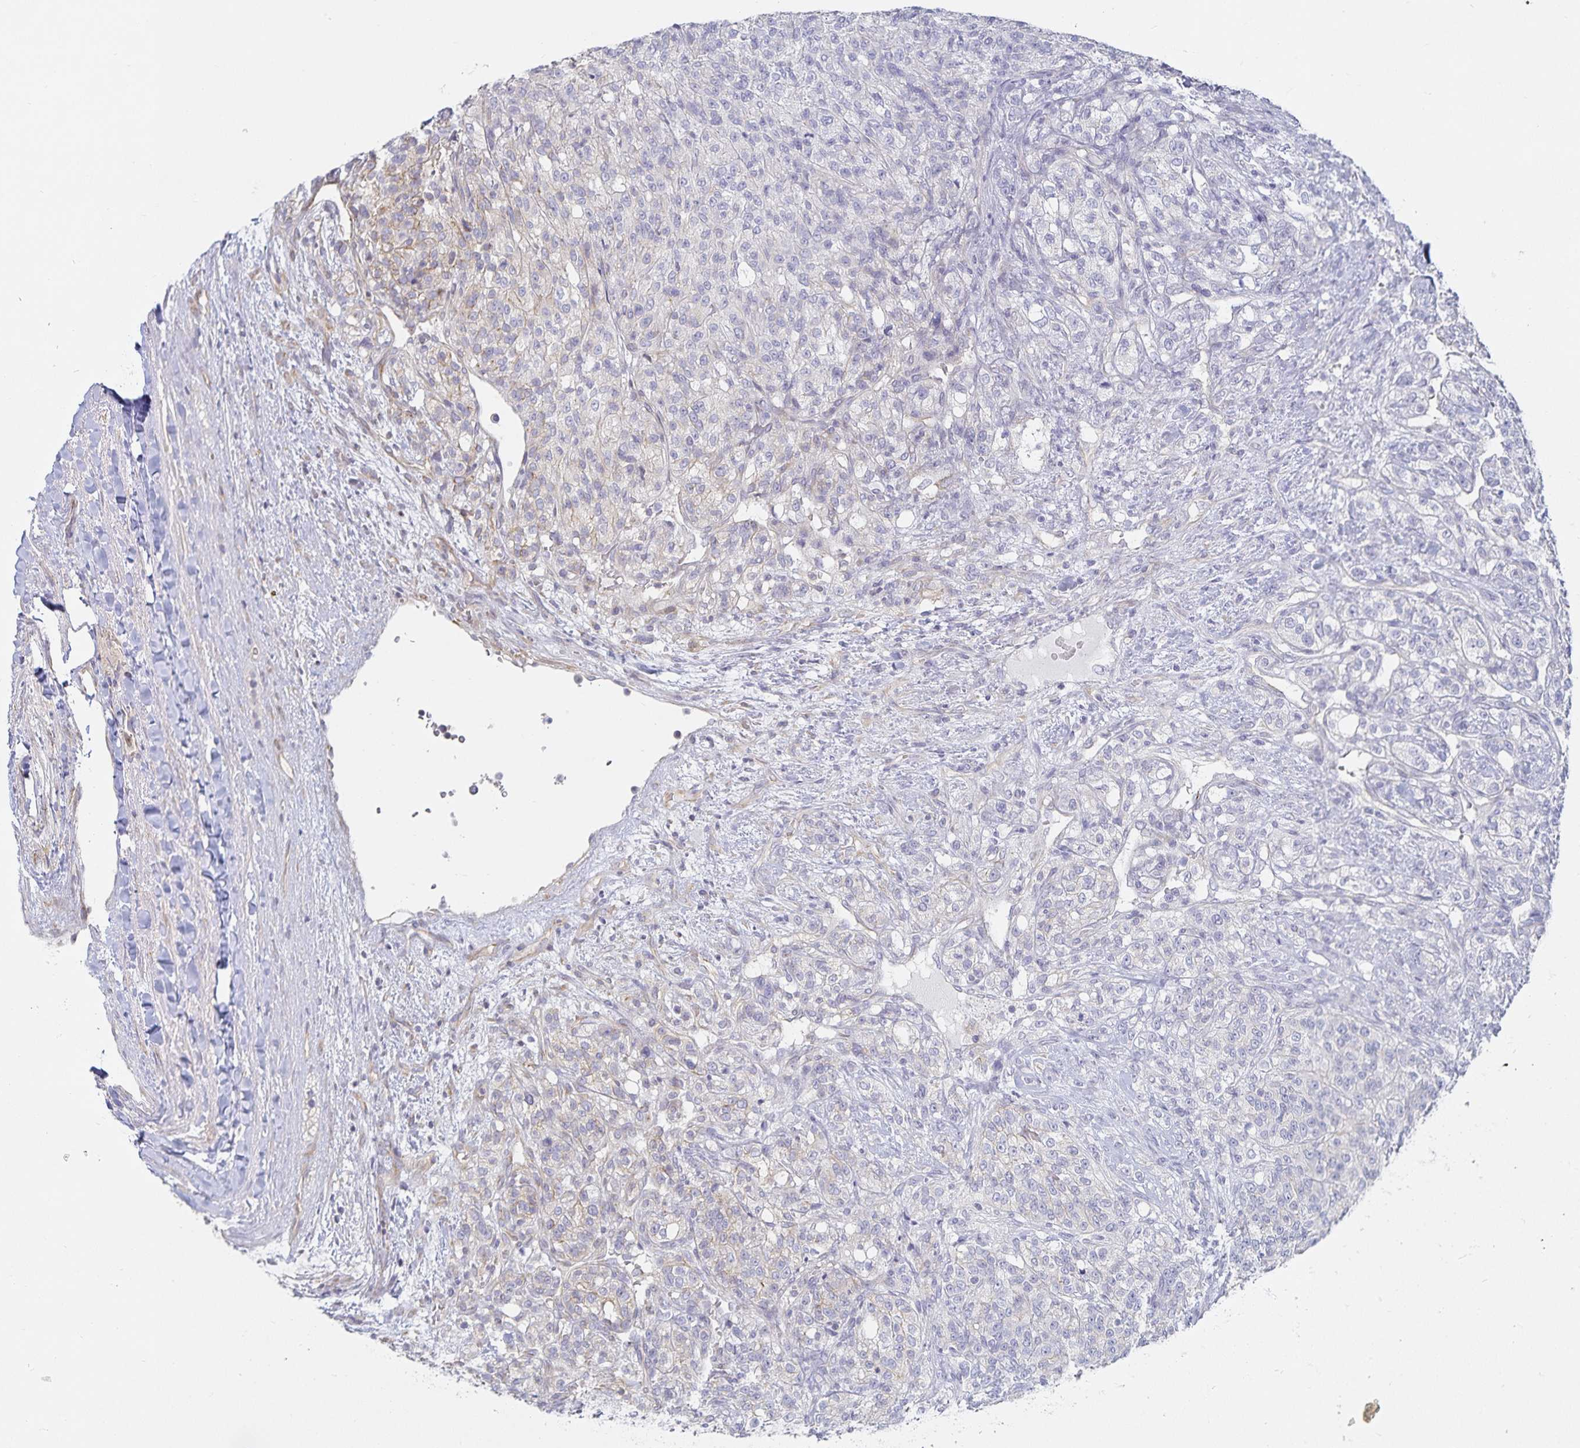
{"staining": {"intensity": "negative", "quantity": "none", "location": "none"}, "tissue": "renal cancer", "cell_type": "Tumor cells", "image_type": "cancer", "snomed": [{"axis": "morphology", "description": "Adenocarcinoma, NOS"}, {"axis": "topography", "description": "Kidney"}], "caption": "The image demonstrates no significant expression in tumor cells of renal adenocarcinoma.", "gene": "SFTPA1", "patient": {"sex": "female", "age": 63}}